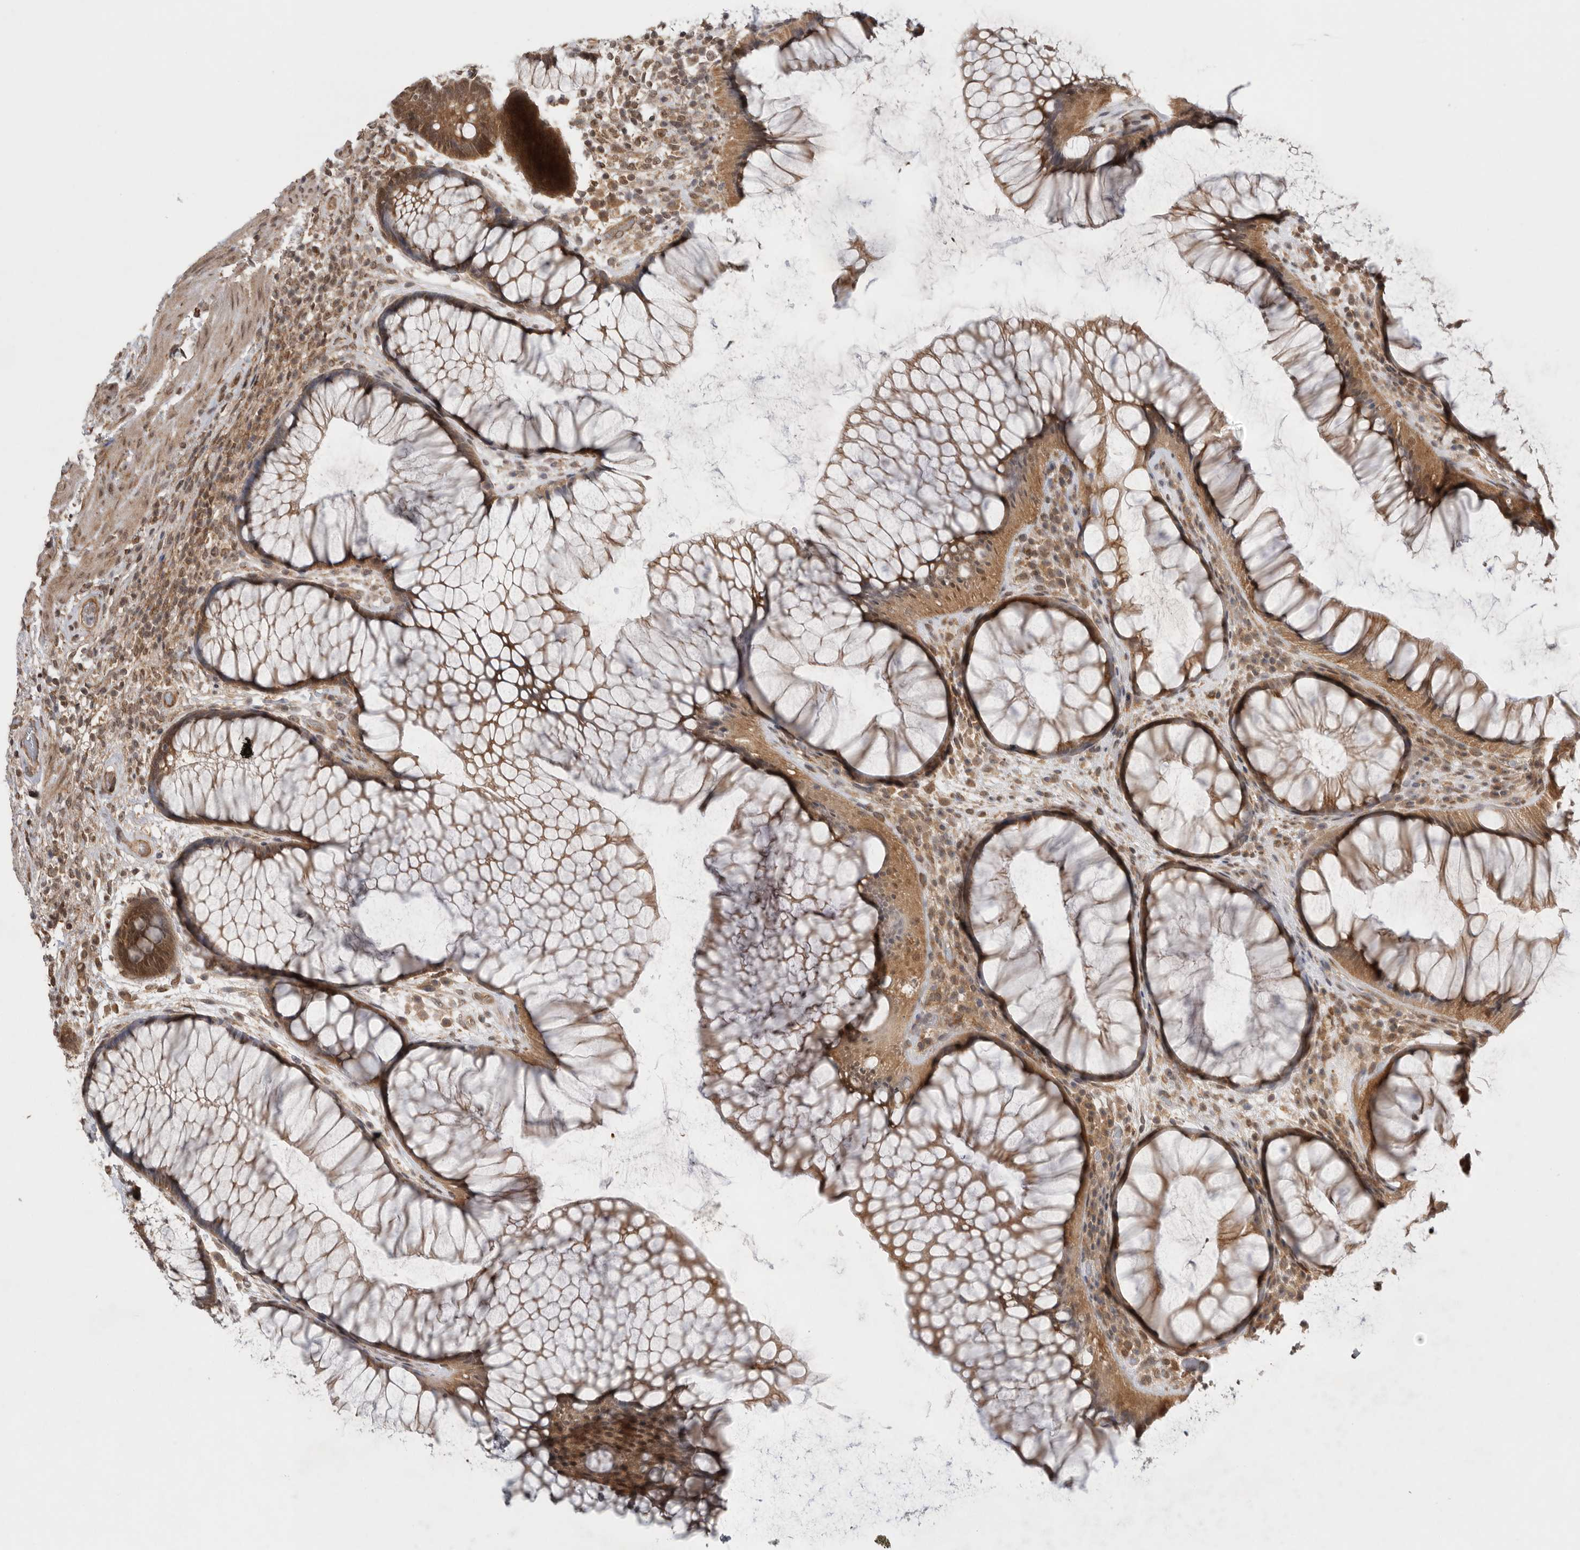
{"staining": {"intensity": "moderate", "quantity": ">75%", "location": "cytoplasmic/membranous"}, "tissue": "rectum", "cell_type": "Glandular cells", "image_type": "normal", "snomed": [{"axis": "morphology", "description": "Normal tissue, NOS"}, {"axis": "topography", "description": "Rectum"}], "caption": "Immunohistochemical staining of normal rectum reveals >75% levels of moderate cytoplasmic/membranous protein positivity in about >75% of glandular cells.", "gene": "VPS50", "patient": {"sex": "male", "age": 51}}